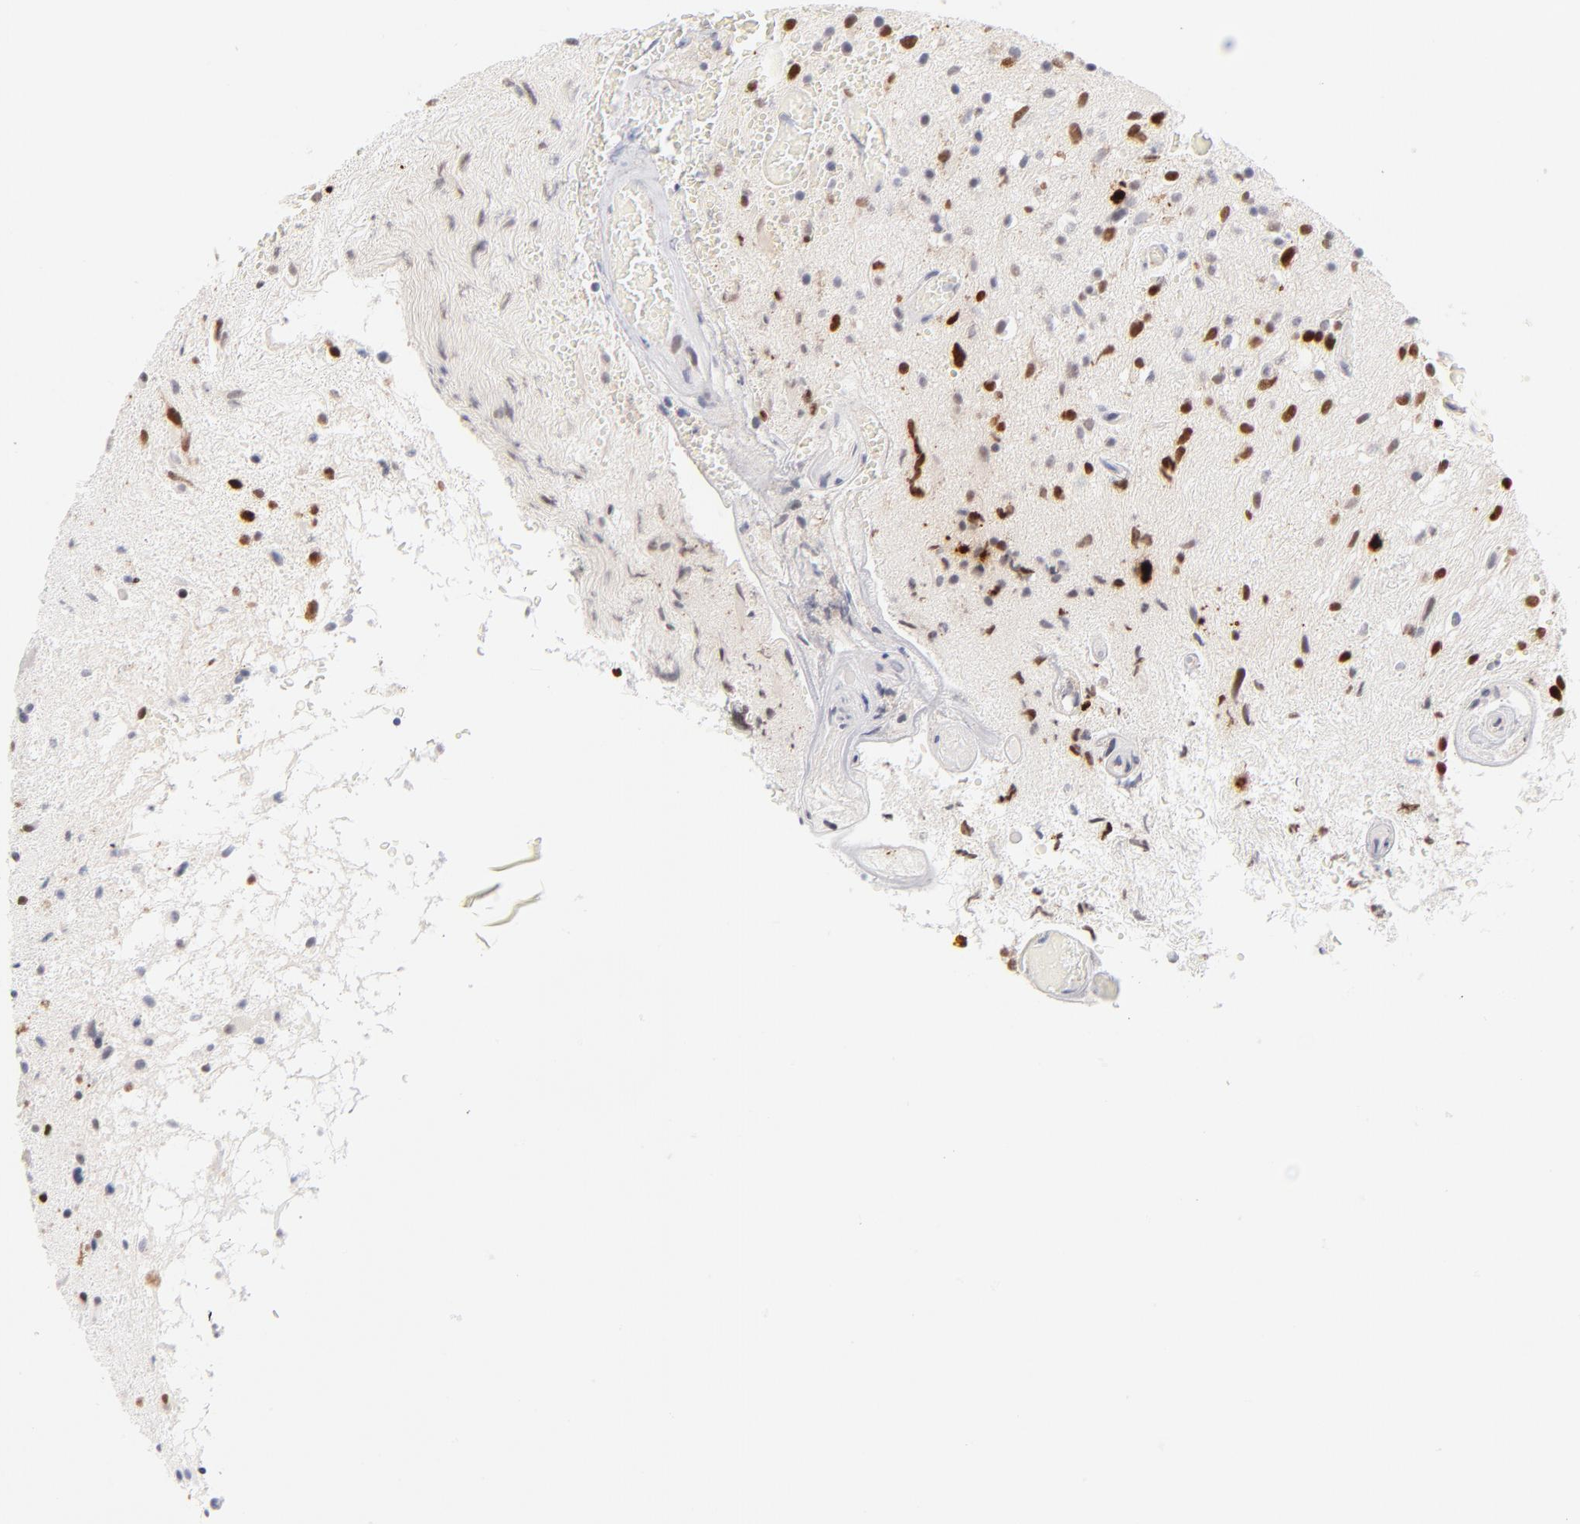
{"staining": {"intensity": "moderate", "quantity": "25%-75%", "location": "nuclear"}, "tissue": "glioma", "cell_type": "Tumor cells", "image_type": "cancer", "snomed": [{"axis": "morphology", "description": "Glioma, malignant, High grade"}, {"axis": "topography", "description": "Brain"}], "caption": "DAB (3,3'-diaminobenzidine) immunohistochemical staining of human malignant glioma (high-grade) shows moderate nuclear protein expression in approximately 25%-75% of tumor cells.", "gene": "PARP1", "patient": {"sex": "male", "age": 33}}